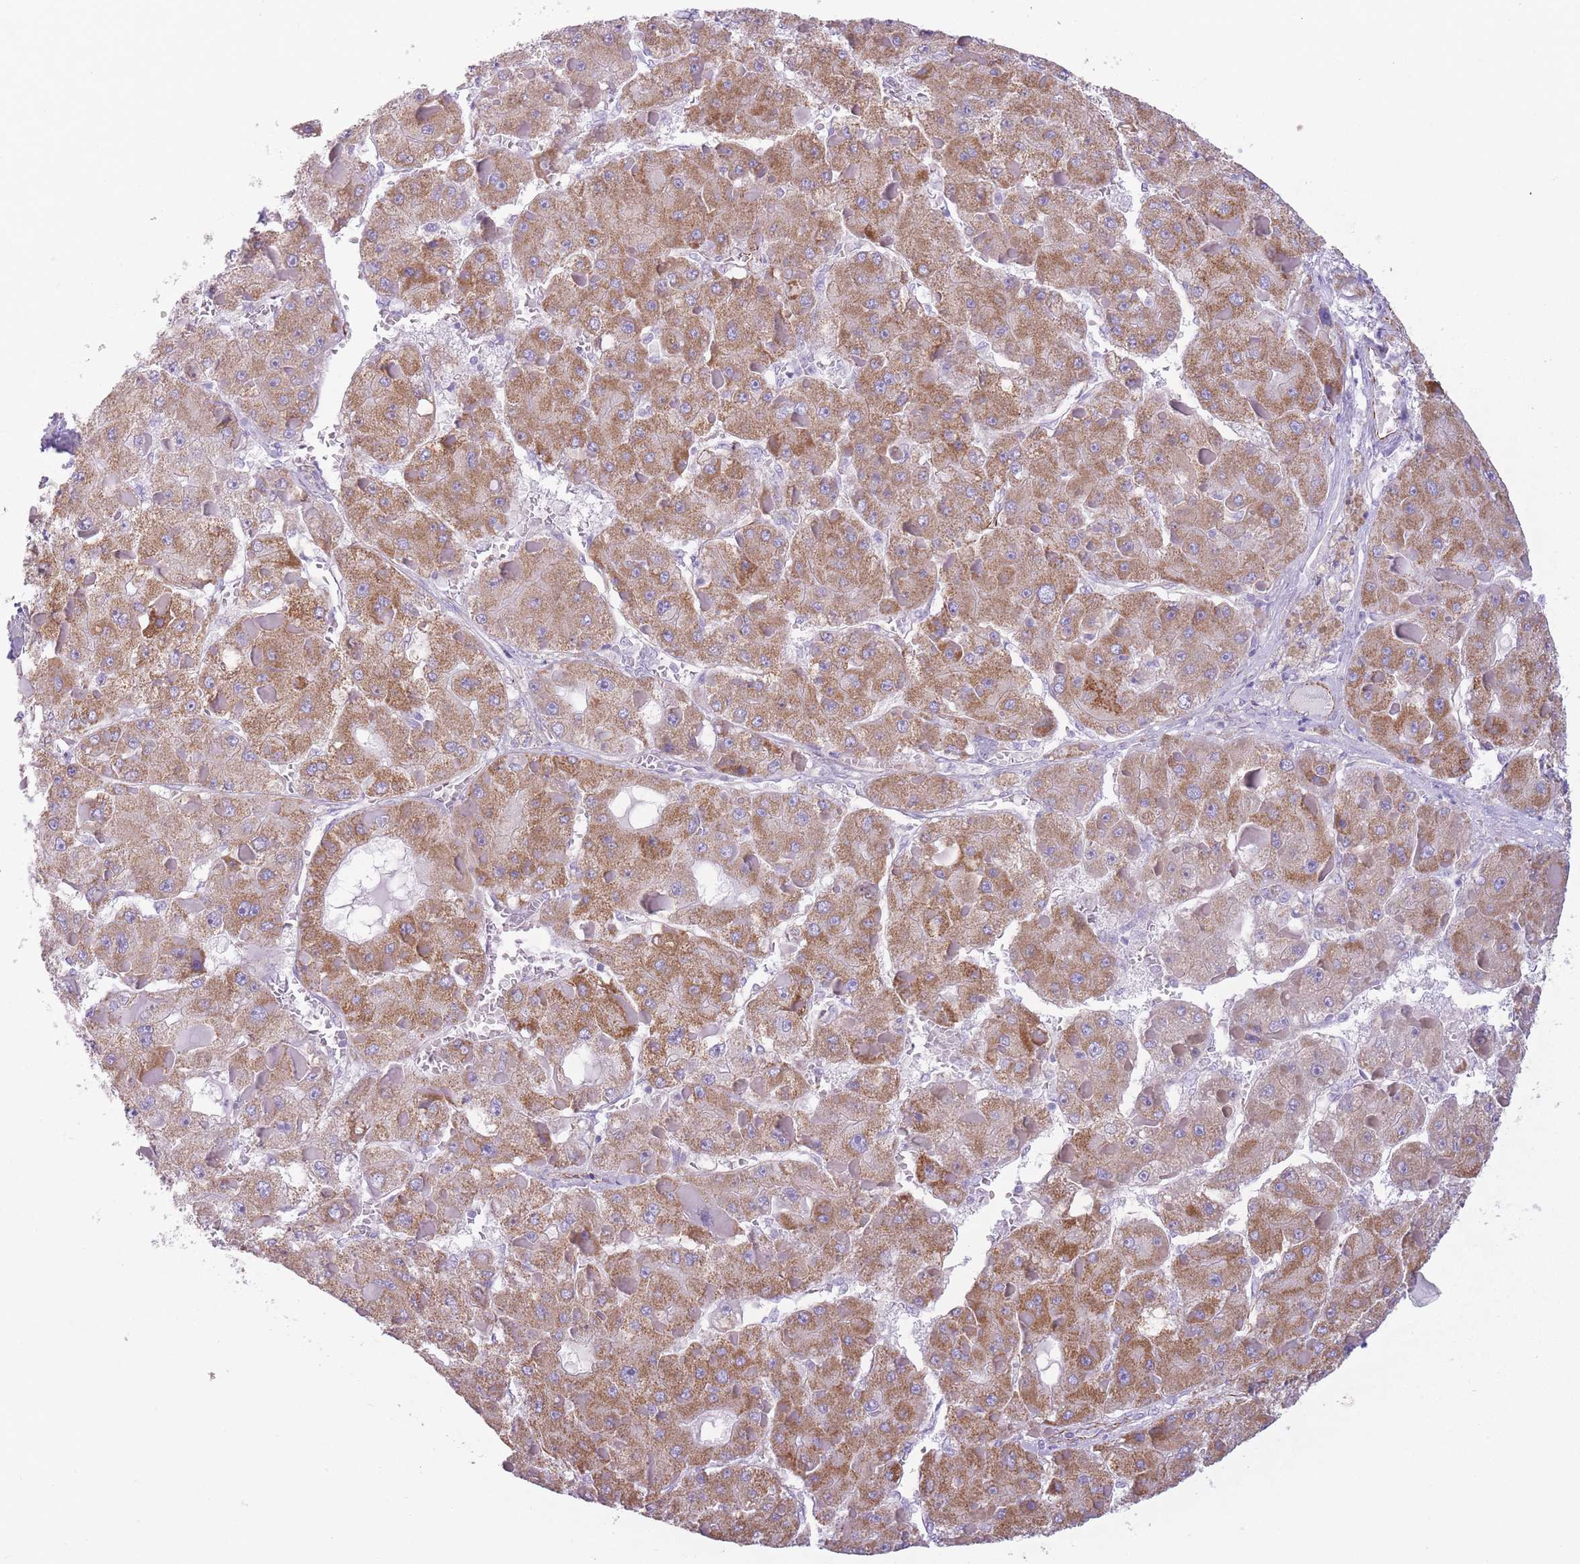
{"staining": {"intensity": "moderate", "quantity": ">75%", "location": "cytoplasmic/membranous"}, "tissue": "liver cancer", "cell_type": "Tumor cells", "image_type": "cancer", "snomed": [{"axis": "morphology", "description": "Carcinoma, Hepatocellular, NOS"}, {"axis": "topography", "description": "Liver"}], "caption": "High-power microscopy captured an immunohistochemistry photomicrograph of hepatocellular carcinoma (liver), revealing moderate cytoplasmic/membranous expression in approximately >75% of tumor cells. The protein of interest is shown in brown color, while the nuclei are stained blue.", "gene": "PTCD1", "patient": {"sex": "female", "age": 73}}